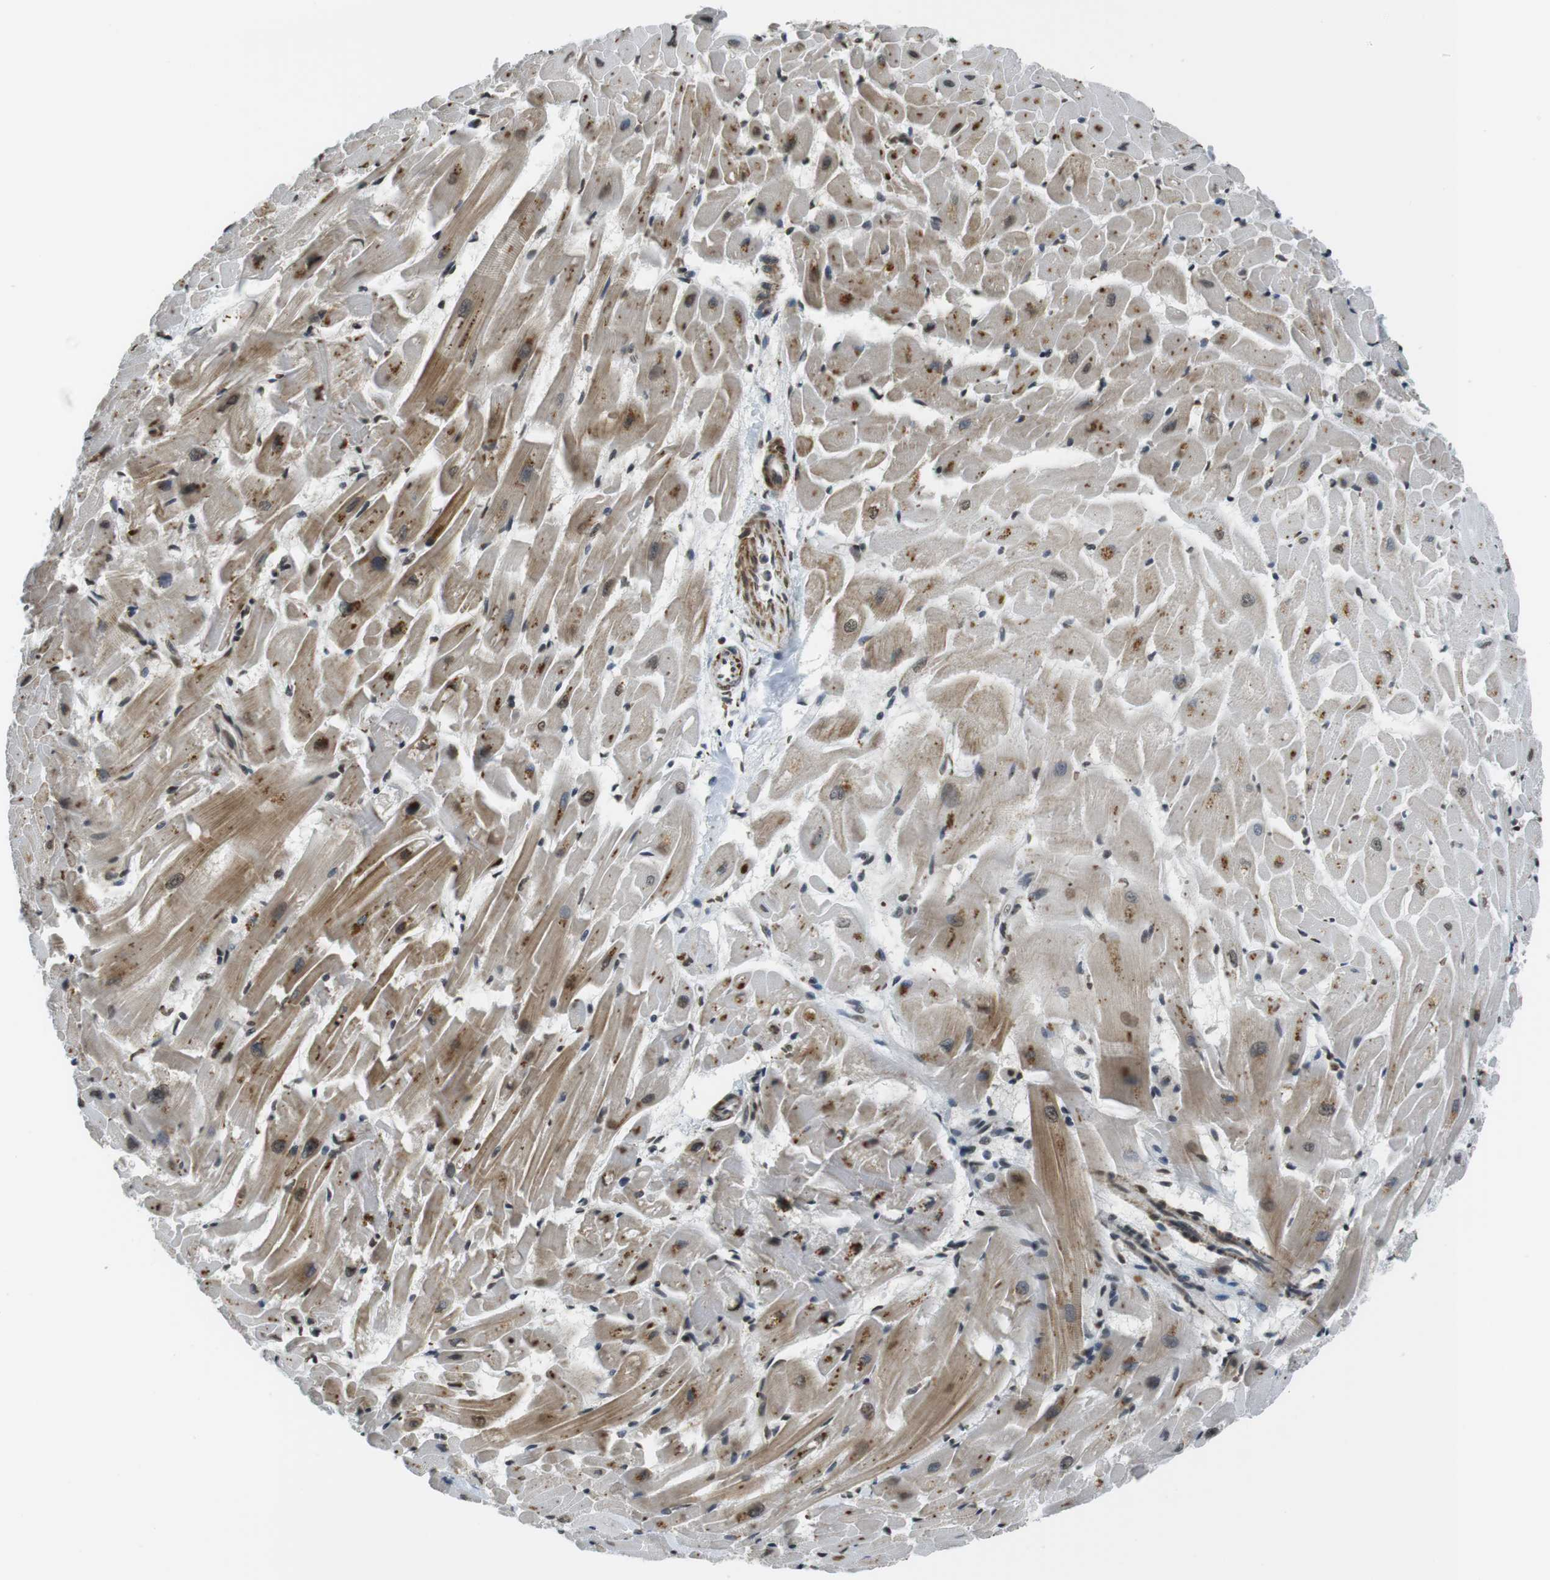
{"staining": {"intensity": "moderate", "quantity": ">75%", "location": "cytoplasmic/membranous,nuclear"}, "tissue": "heart muscle", "cell_type": "Cardiomyocytes", "image_type": "normal", "snomed": [{"axis": "morphology", "description": "Normal tissue, NOS"}, {"axis": "topography", "description": "Heart"}], "caption": "DAB immunohistochemical staining of unremarkable heart muscle displays moderate cytoplasmic/membranous,nuclear protein expression in approximately >75% of cardiomyocytes.", "gene": "USP7", "patient": {"sex": "female", "age": 19}}